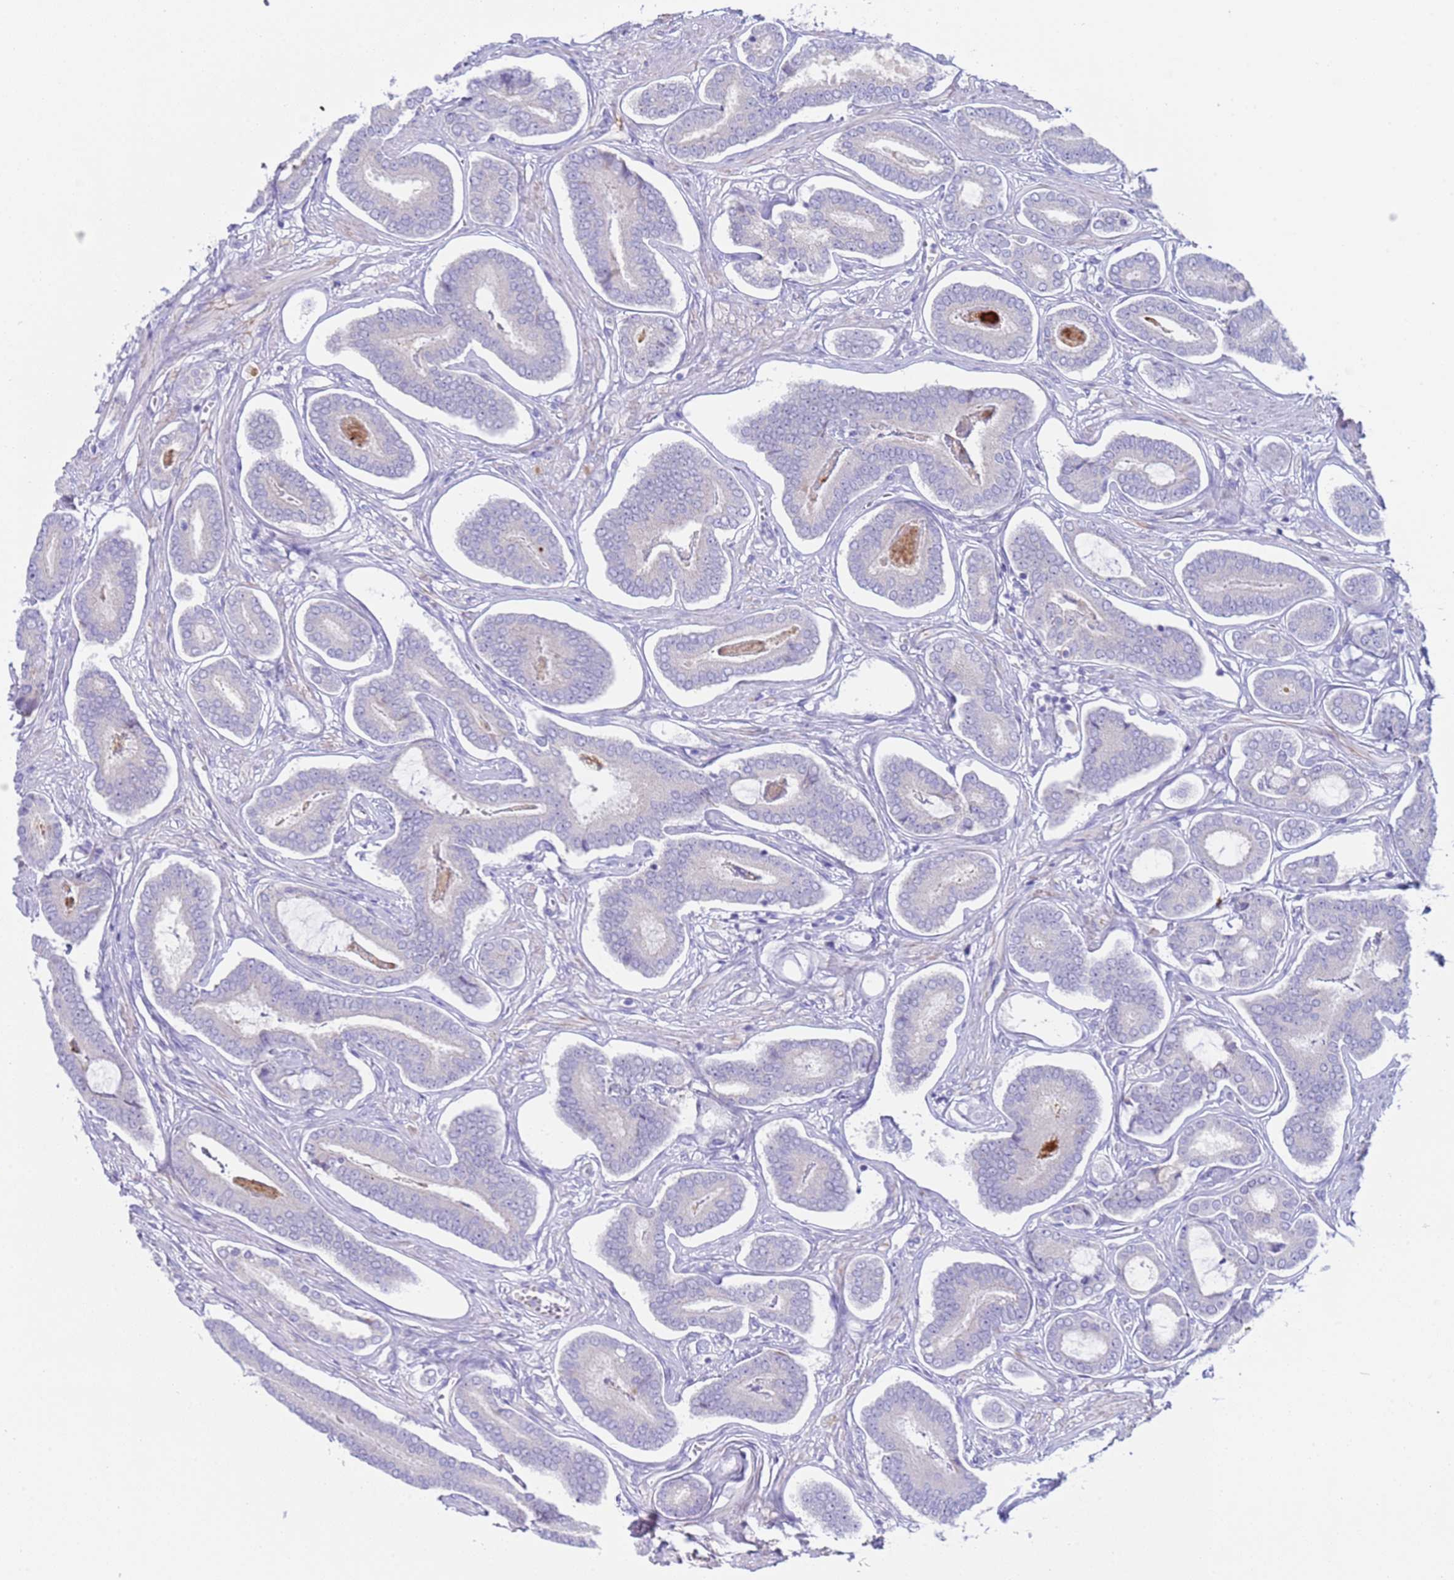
{"staining": {"intensity": "negative", "quantity": "none", "location": "none"}, "tissue": "prostate cancer", "cell_type": "Tumor cells", "image_type": "cancer", "snomed": [{"axis": "morphology", "description": "Adenocarcinoma, NOS"}, {"axis": "topography", "description": "Prostate and seminal vesicle, NOS"}], "caption": "DAB immunohistochemical staining of prostate adenocarcinoma displays no significant positivity in tumor cells.", "gene": "C4orf46", "patient": {"sex": "male", "age": 76}}